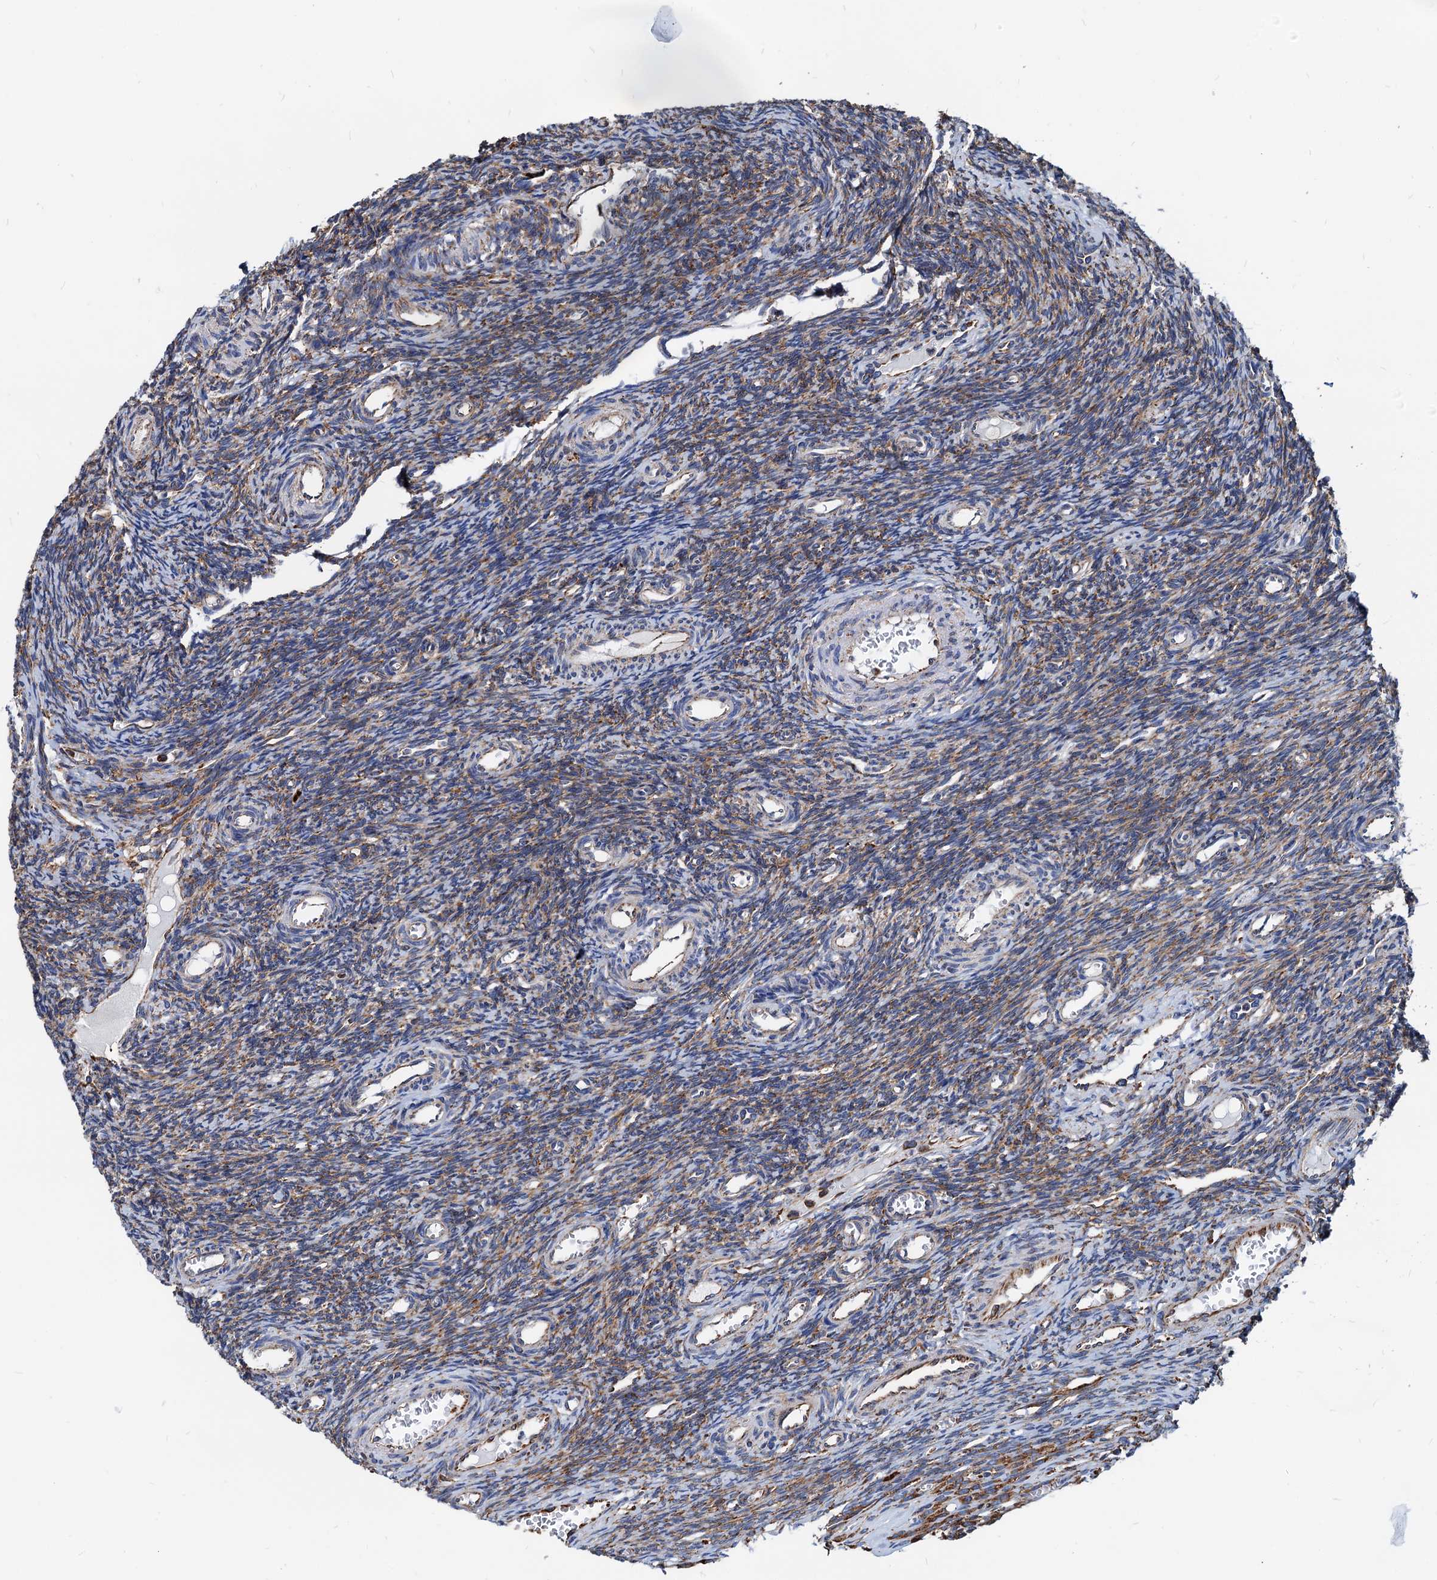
{"staining": {"intensity": "weak", "quantity": "25%-75%", "location": "cytoplasmic/membranous"}, "tissue": "ovary", "cell_type": "Ovarian stroma cells", "image_type": "normal", "snomed": [{"axis": "morphology", "description": "Normal tissue, NOS"}, {"axis": "topography", "description": "Ovary"}], "caption": "A brown stain shows weak cytoplasmic/membranous positivity of a protein in ovarian stroma cells of normal human ovary. Nuclei are stained in blue.", "gene": "HSPA5", "patient": {"sex": "female", "age": 39}}